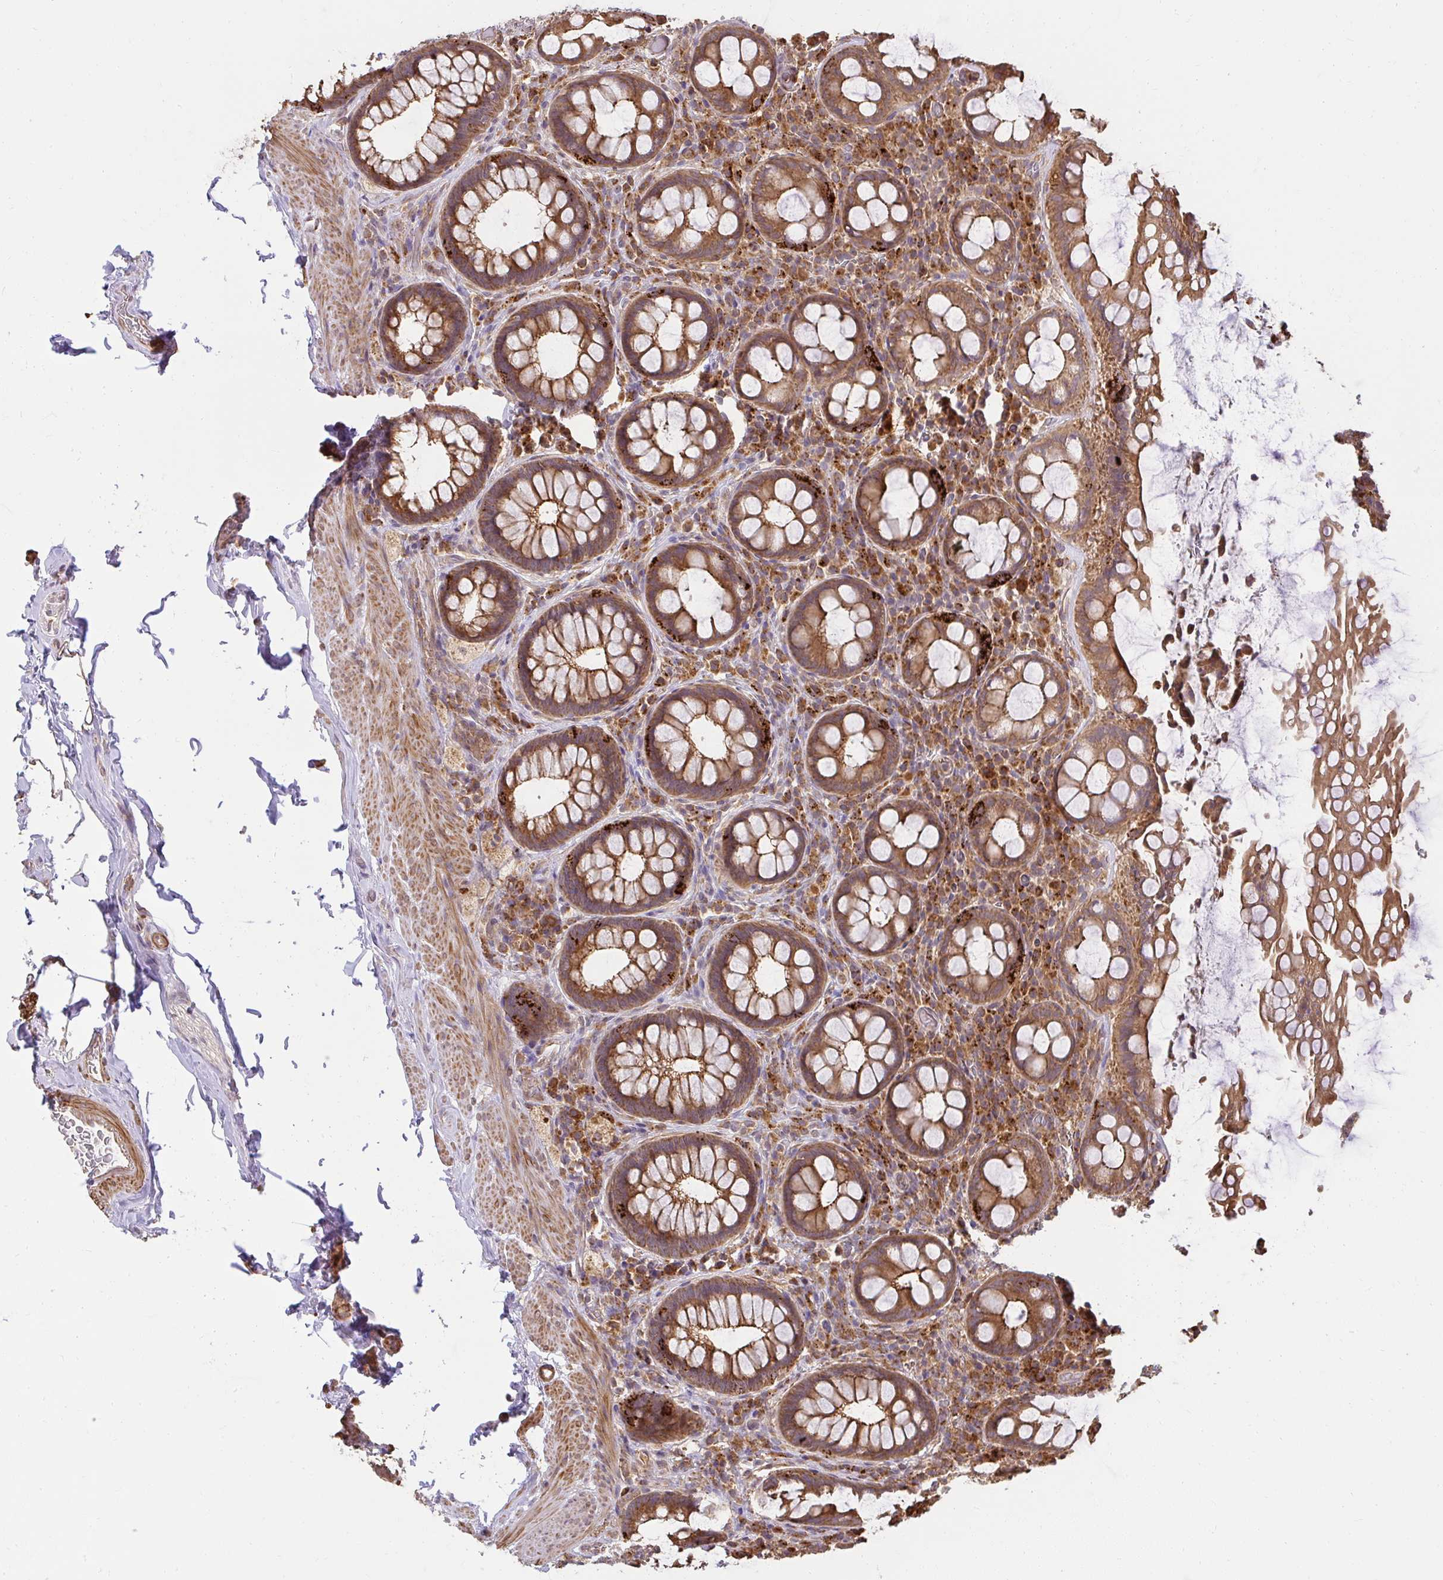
{"staining": {"intensity": "moderate", "quantity": ">75%", "location": "cytoplasmic/membranous"}, "tissue": "rectum", "cell_type": "Glandular cells", "image_type": "normal", "snomed": [{"axis": "morphology", "description": "Normal tissue, NOS"}, {"axis": "topography", "description": "Rectum"}], "caption": "Immunohistochemistry photomicrograph of normal rectum: rectum stained using immunohistochemistry shows medium levels of moderate protein expression localized specifically in the cytoplasmic/membranous of glandular cells, appearing as a cytoplasmic/membranous brown color.", "gene": "GNS", "patient": {"sex": "female", "age": 69}}